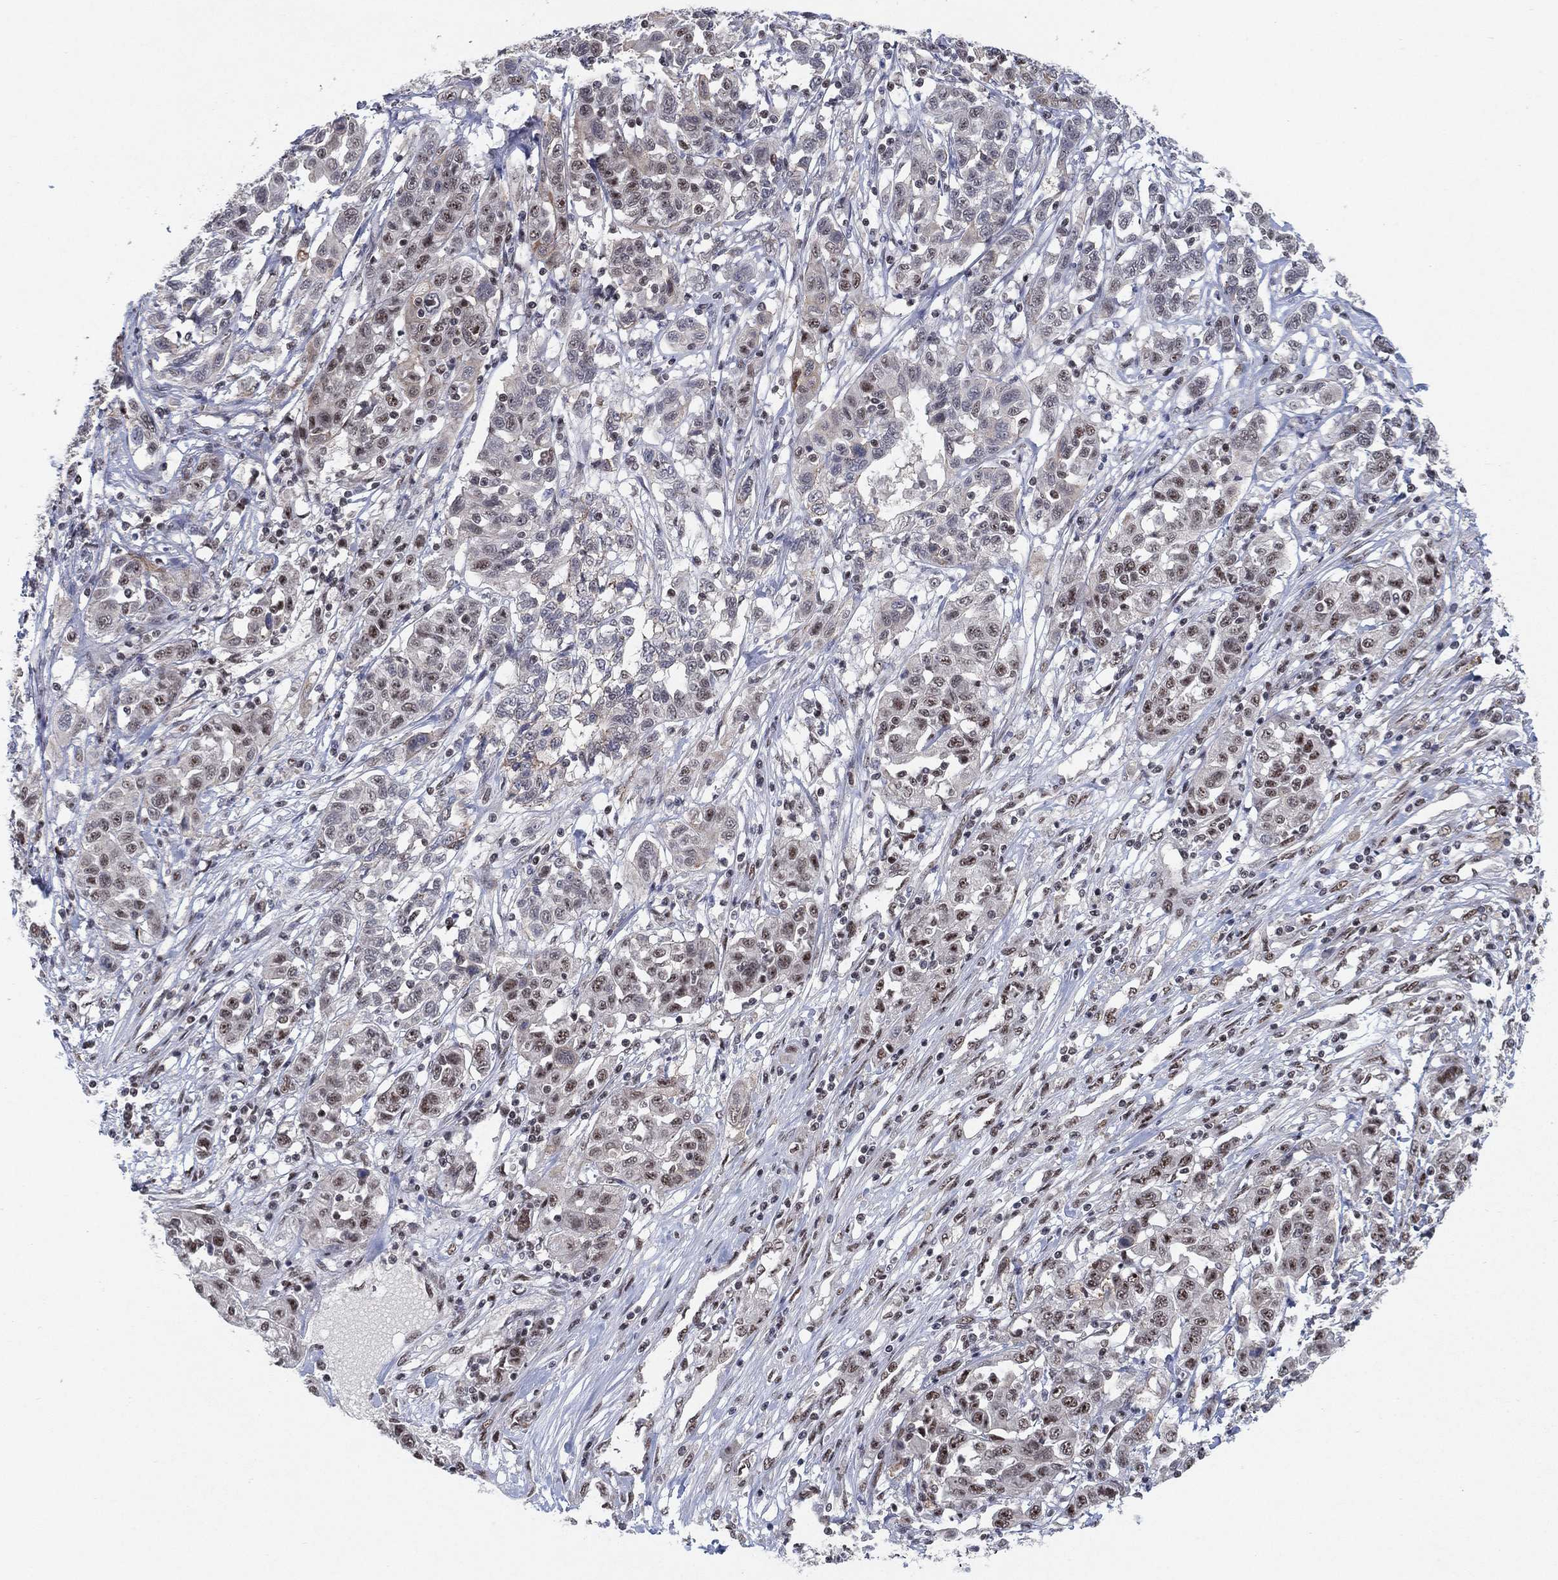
{"staining": {"intensity": "moderate", "quantity": "<25%", "location": "nuclear"}, "tissue": "liver cancer", "cell_type": "Tumor cells", "image_type": "cancer", "snomed": [{"axis": "morphology", "description": "Adenocarcinoma, NOS"}, {"axis": "morphology", "description": "Cholangiocarcinoma"}, {"axis": "topography", "description": "Liver"}], "caption": "Protein staining displays moderate nuclear expression in approximately <25% of tumor cells in liver cancer. The staining is performed using DAB (3,3'-diaminobenzidine) brown chromogen to label protein expression. The nuclei are counter-stained blue using hematoxylin.", "gene": "DGCR8", "patient": {"sex": "male", "age": 64}}